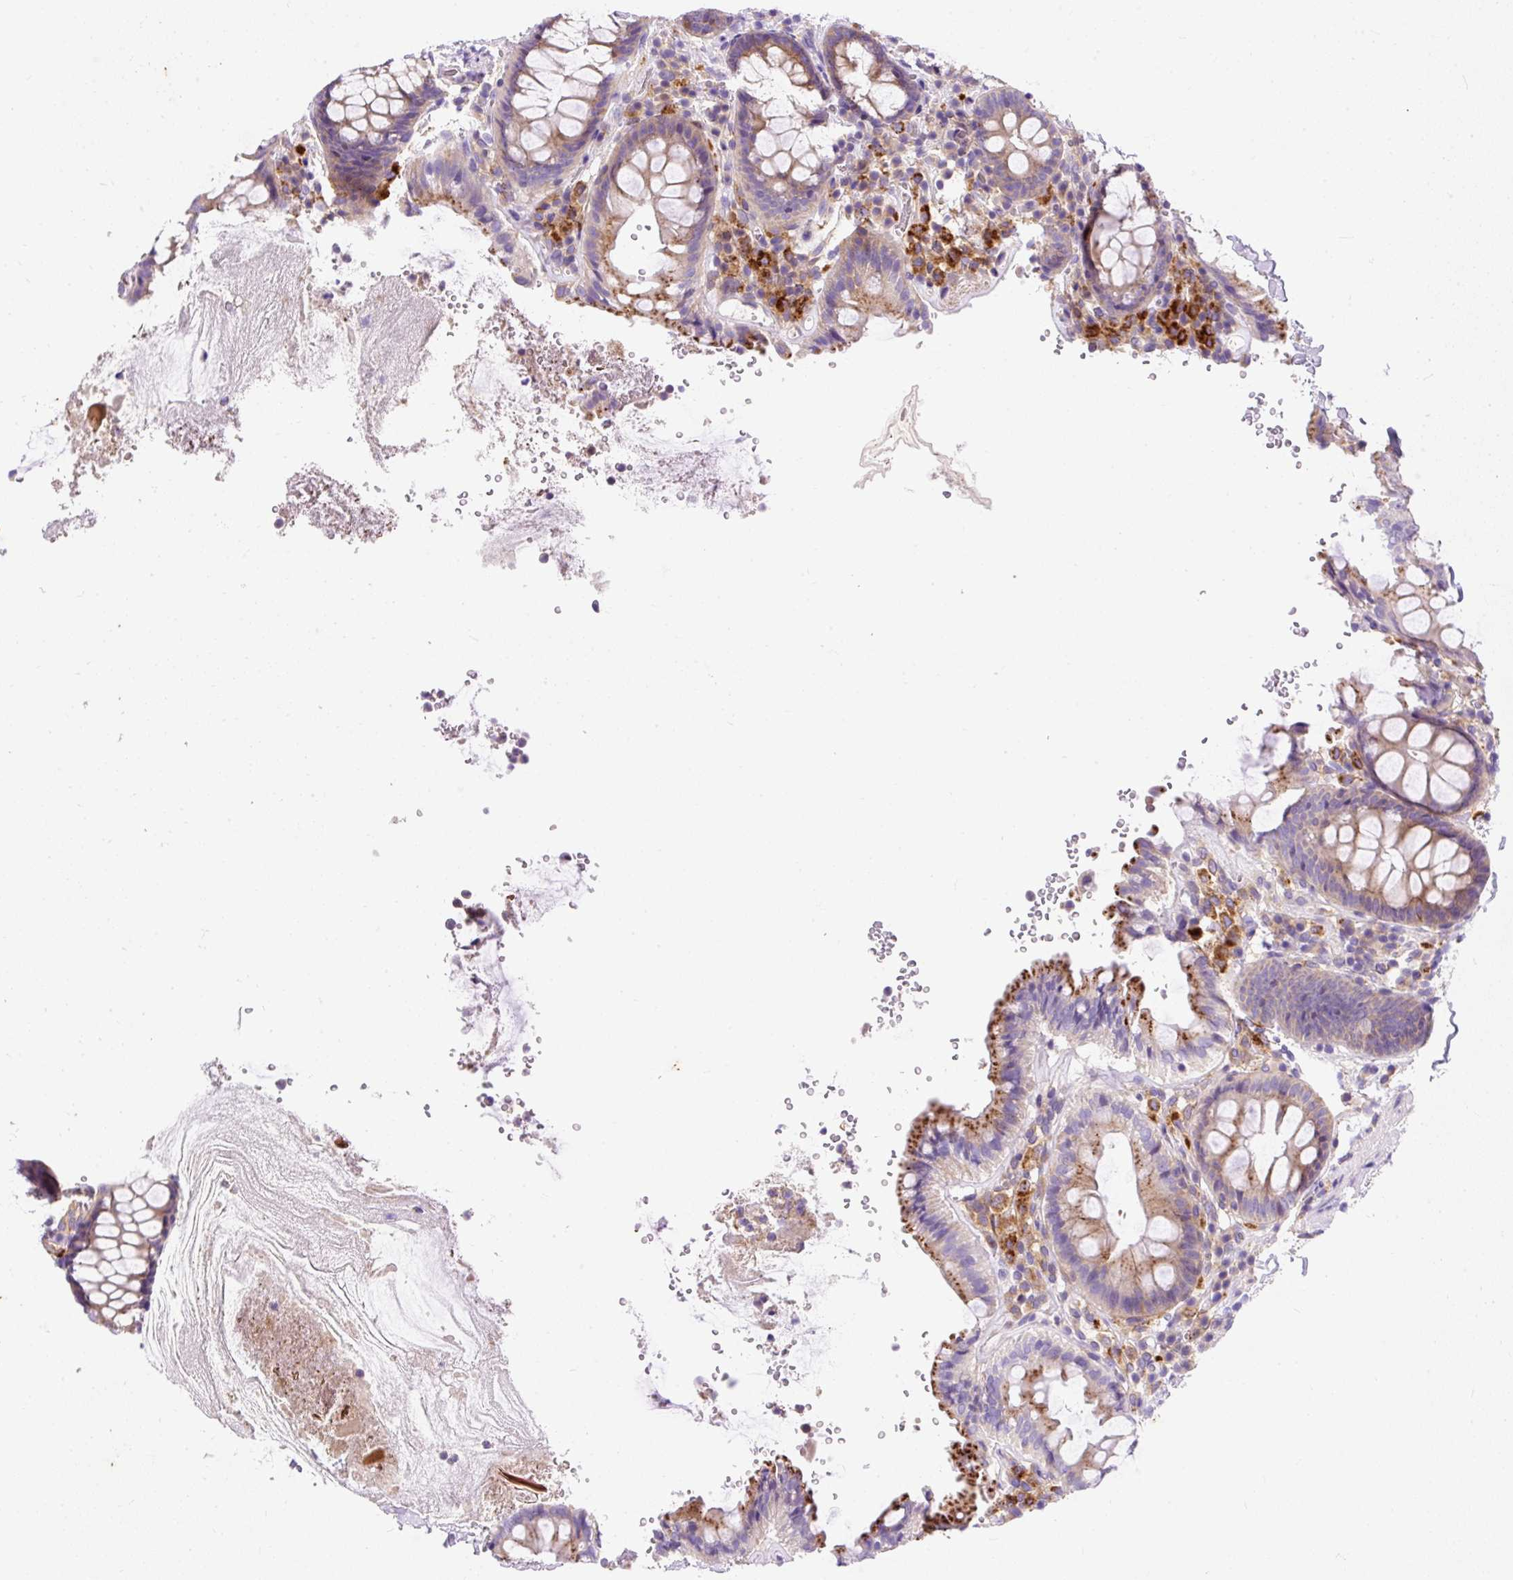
{"staining": {"intensity": "negative", "quantity": "none", "location": "none"}, "tissue": "colon", "cell_type": "Endothelial cells", "image_type": "normal", "snomed": [{"axis": "morphology", "description": "Normal tissue, NOS"}, {"axis": "topography", "description": "Colon"}], "caption": "DAB immunohistochemical staining of unremarkable human colon demonstrates no significant staining in endothelial cells.", "gene": "OR4K15", "patient": {"sex": "male", "age": 84}}